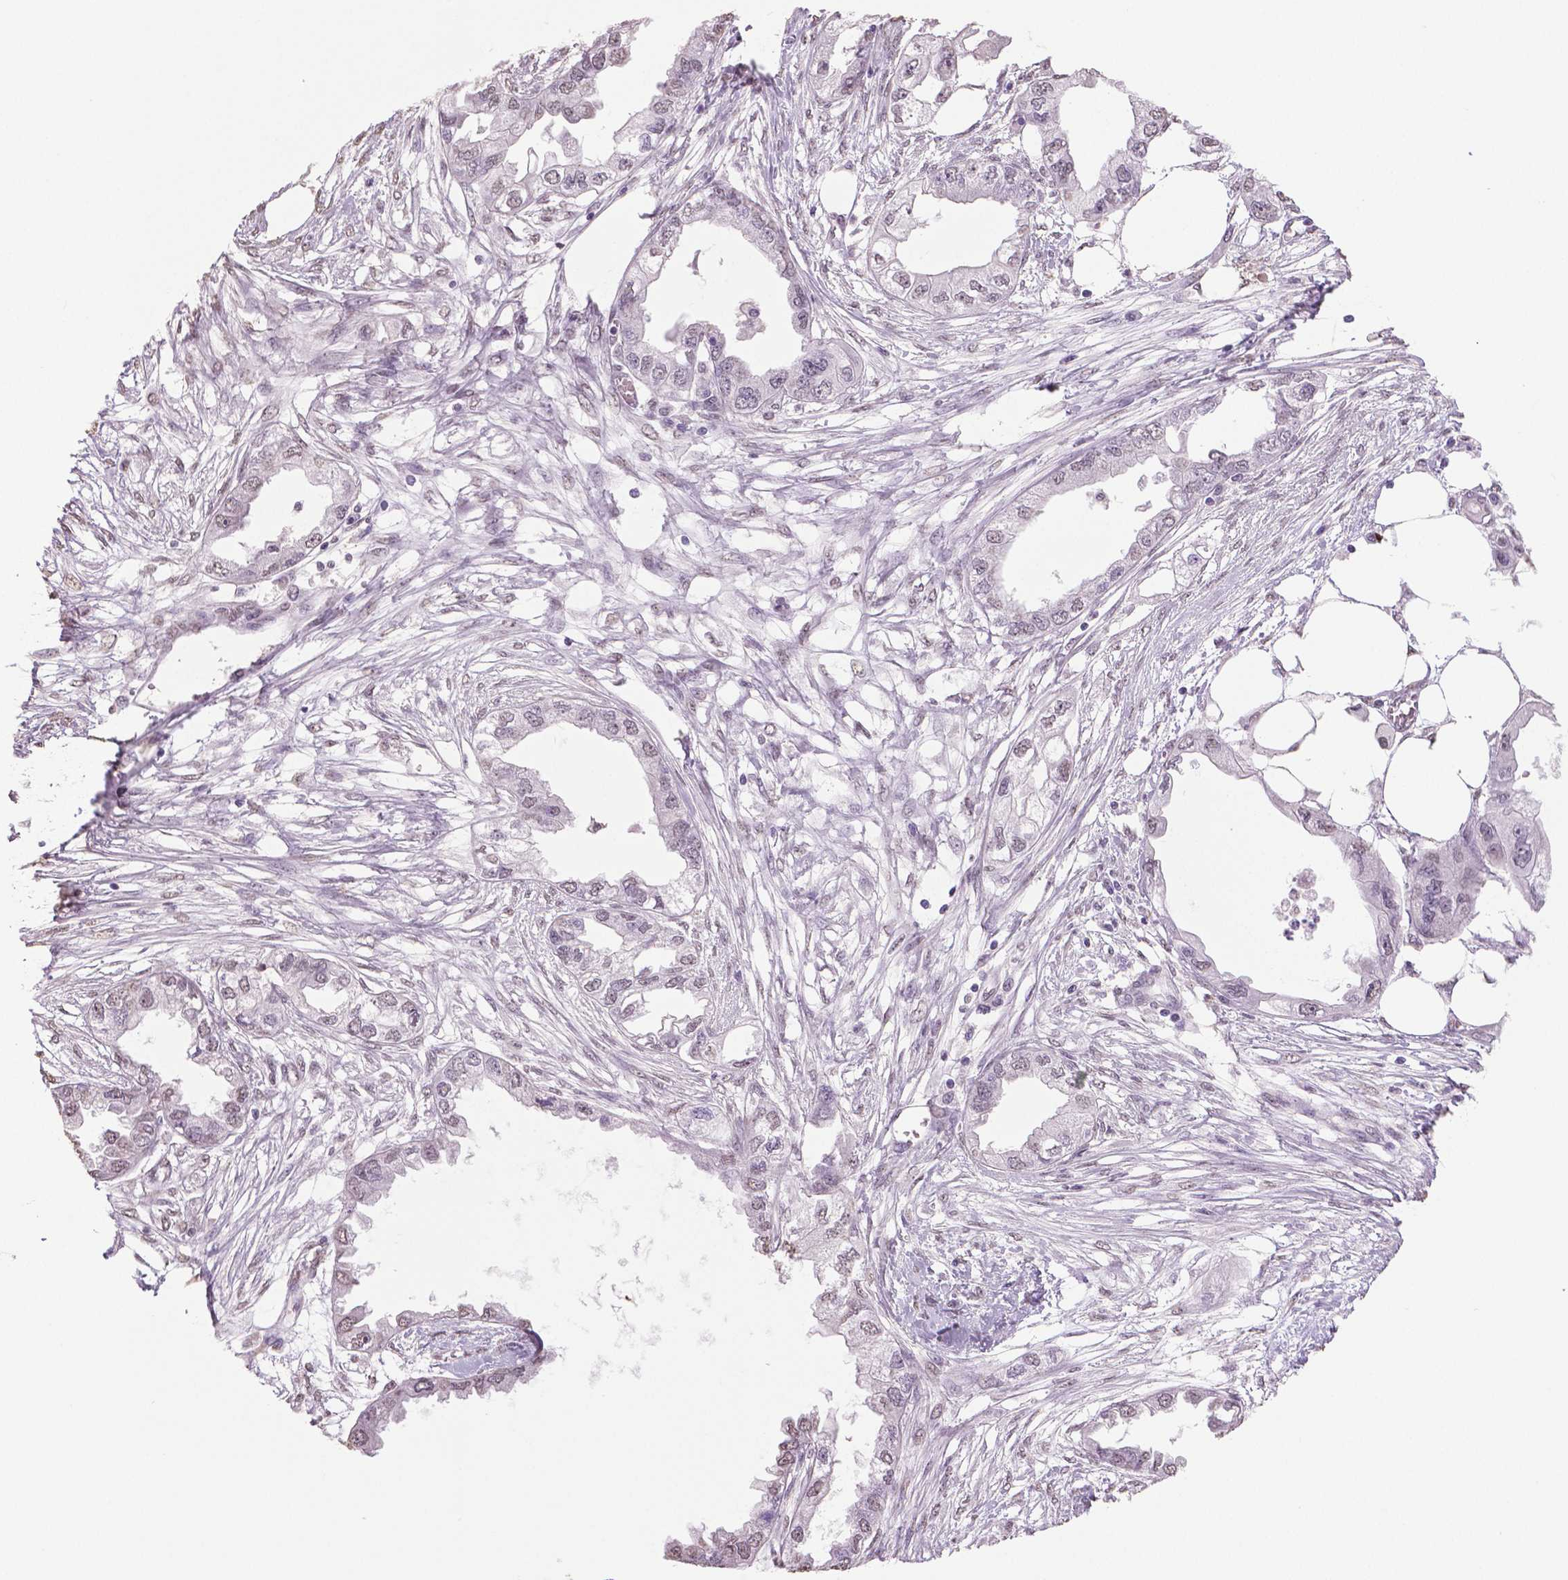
{"staining": {"intensity": "negative", "quantity": "none", "location": "none"}, "tissue": "endometrial cancer", "cell_type": "Tumor cells", "image_type": "cancer", "snomed": [{"axis": "morphology", "description": "Adenocarcinoma, NOS"}, {"axis": "morphology", "description": "Adenocarcinoma, metastatic, NOS"}, {"axis": "topography", "description": "Adipose tissue"}, {"axis": "topography", "description": "Endometrium"}], "caption": "The histopathology image shows no significant staining in tumor cells of endometrial cancer. (DAB immunohistochemistry visualized using brightfield microscopy, high magnification).", "gene": "IGF2BP1", "patient": {"sex": "female", "age": 67}}